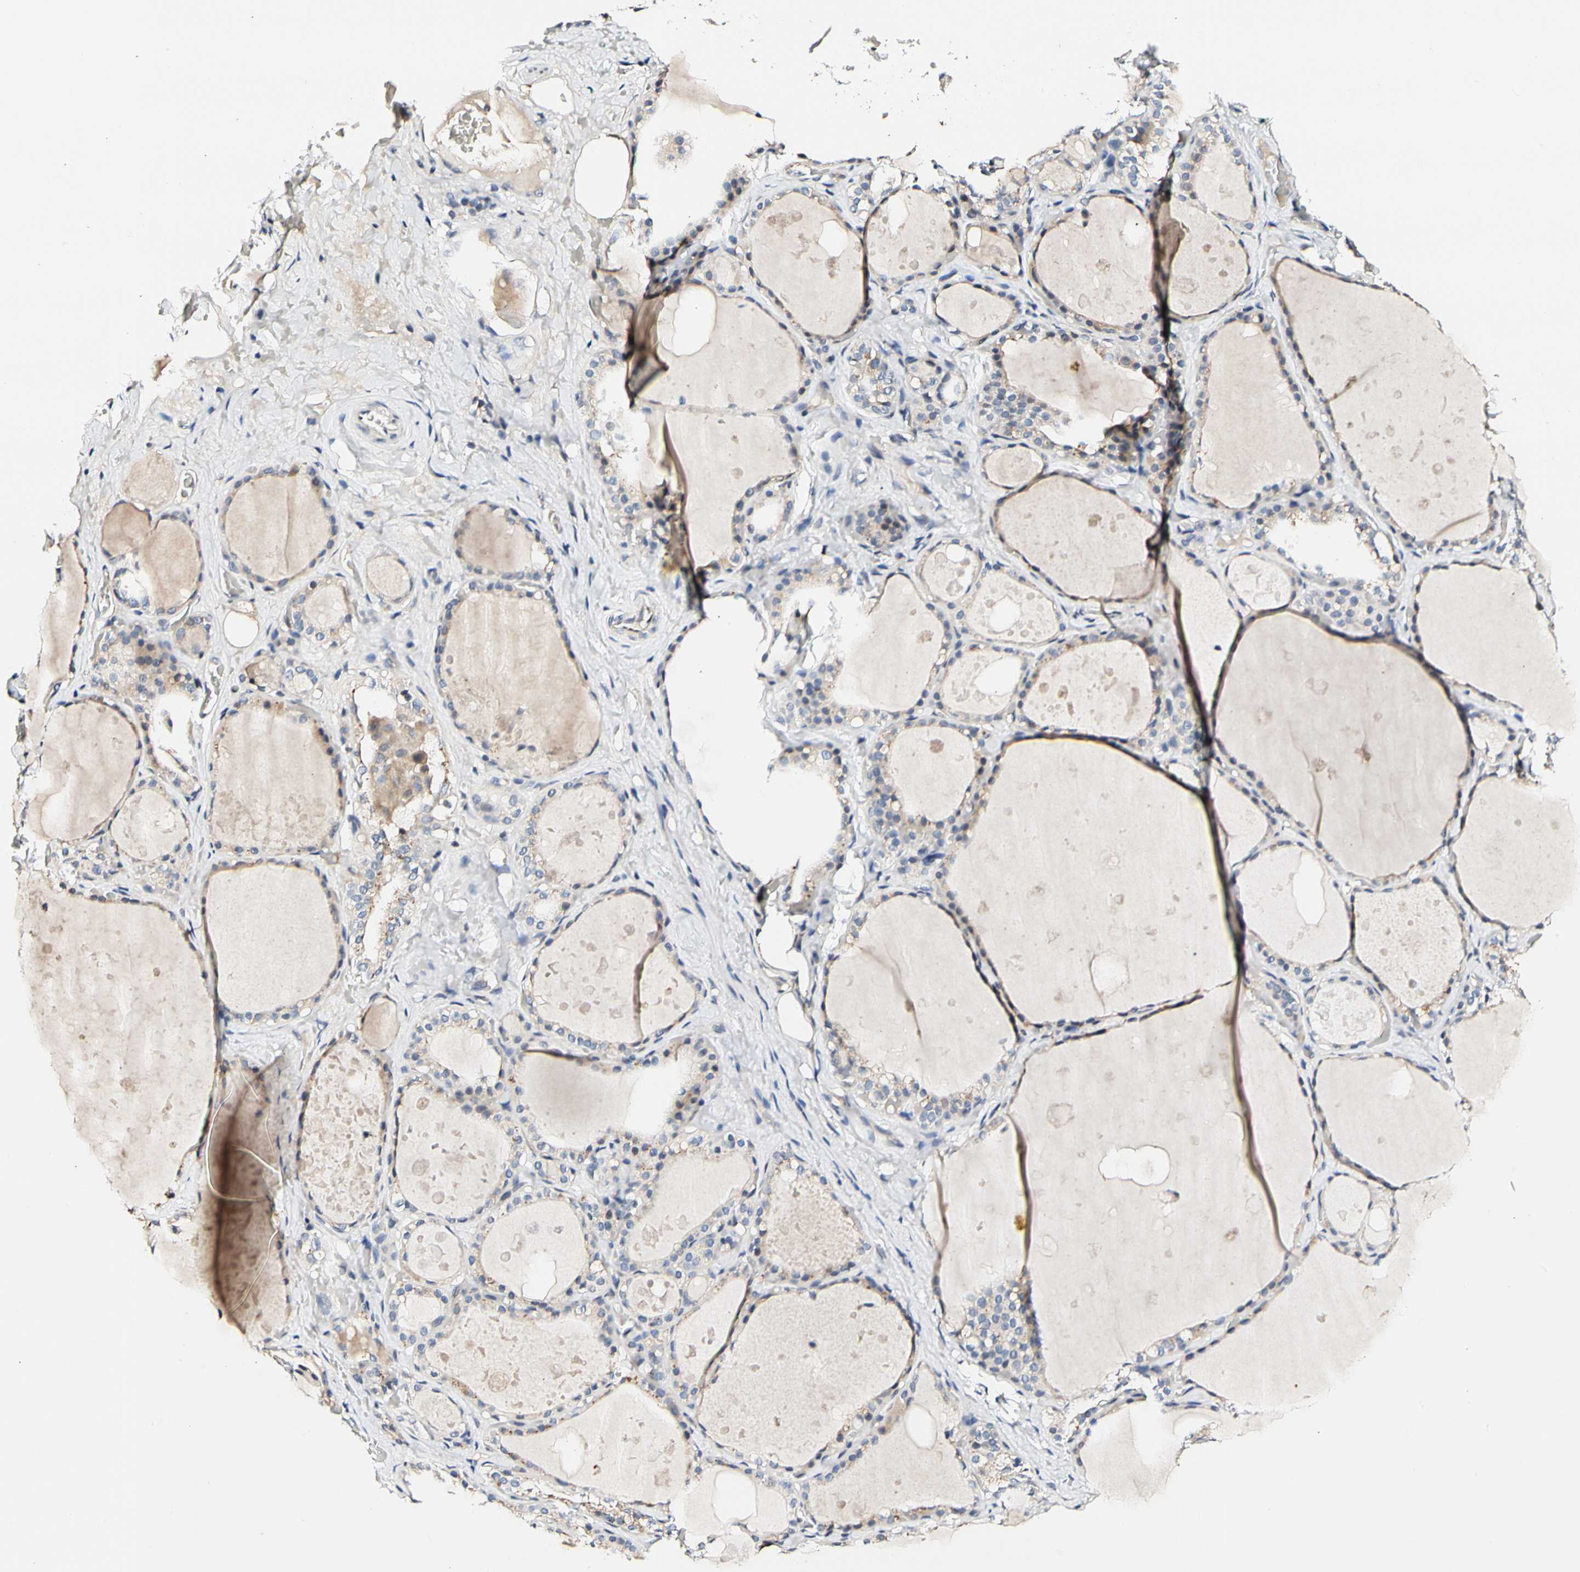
{"staining": {"intensity": "negative", "quantity": "none", "location": "none"}, "tissue": "thyroid gland", "cell_type": "Glandular cells", "image_type": "normal", "snomed": [{"axis": "morphology", "description": "Normal tissue, NOS"}, {"axis": "topography", "description": "Thyroid gland"}], "caption": "Micrograph shows no significant protein positivity in glandular cells of unremarkable thyroid gland.", "gene": "SOX30", "patient": {"sex": "male", "age": 61}}